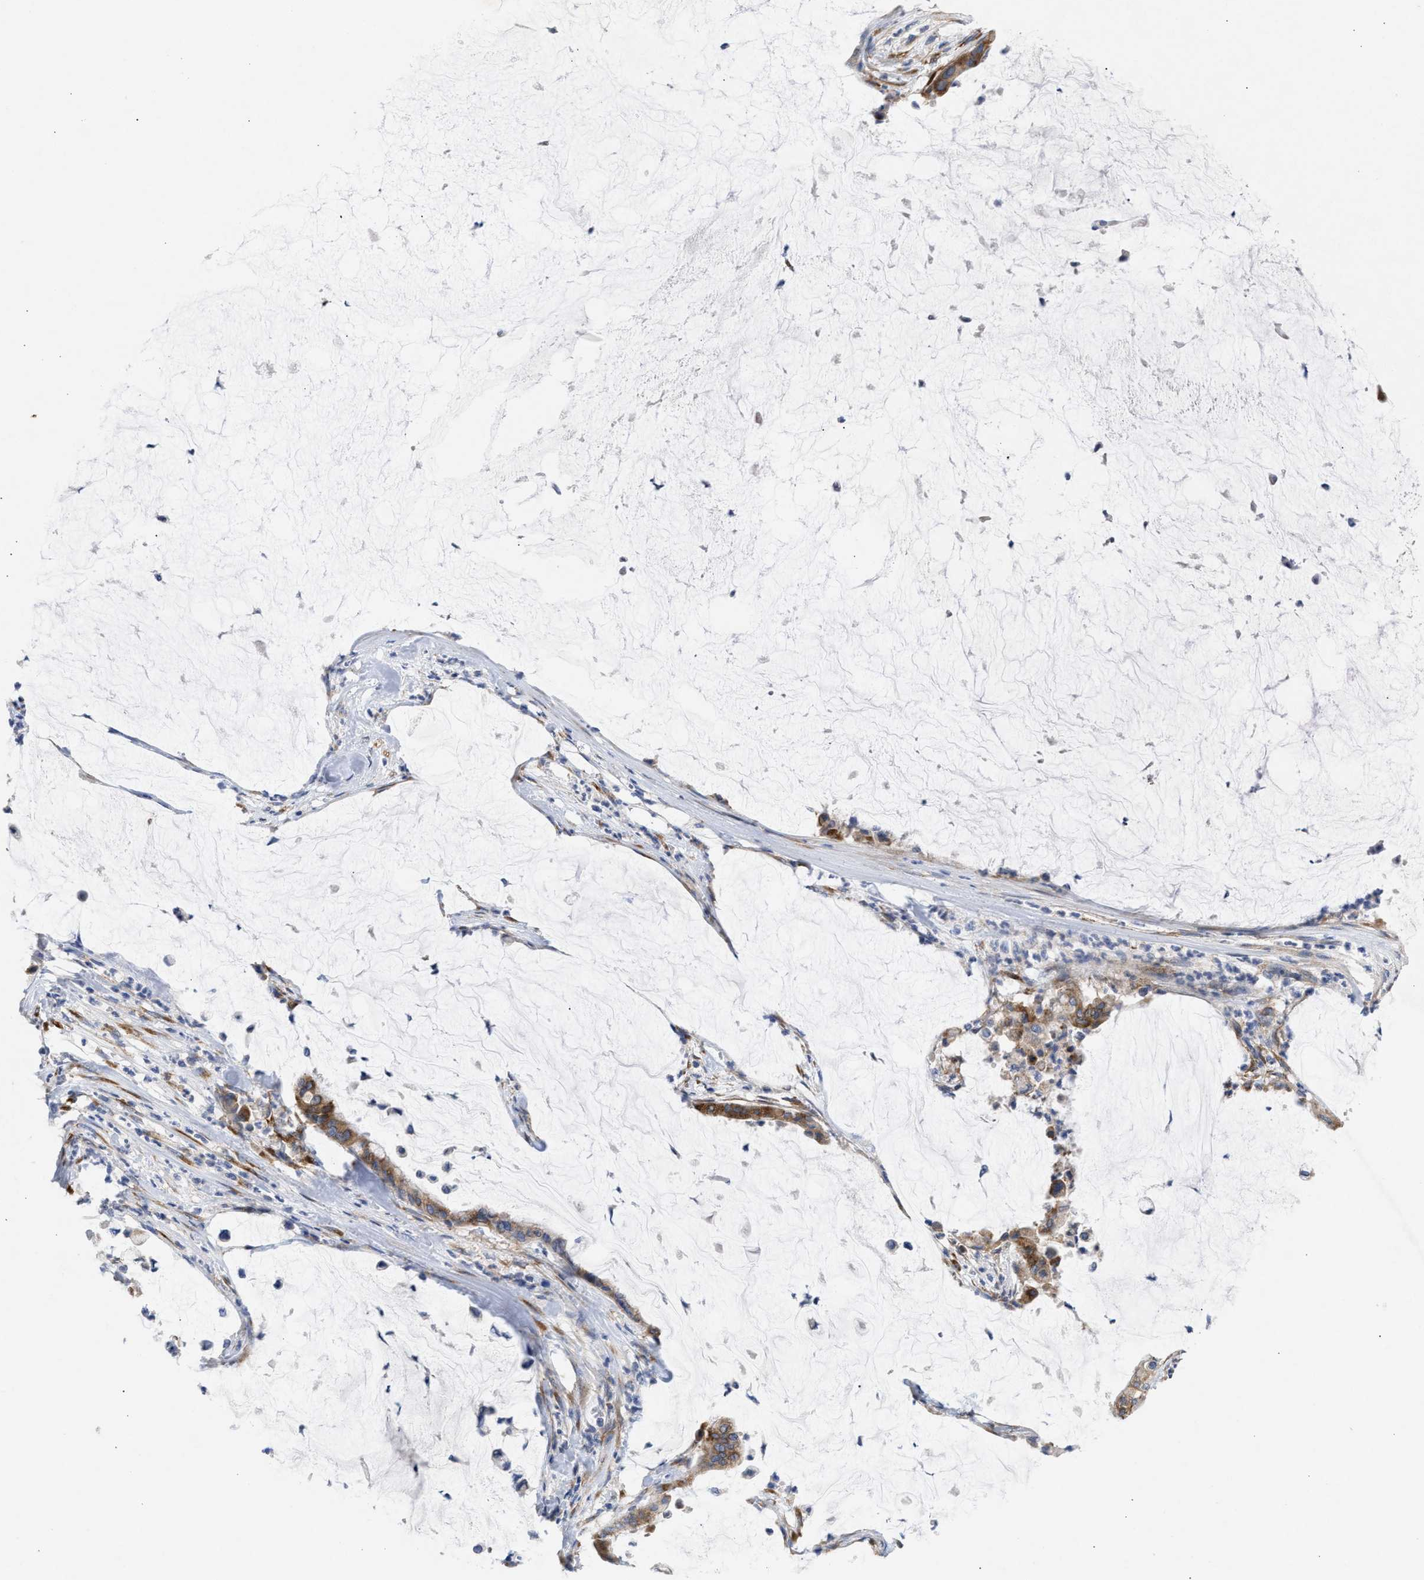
{"staining": {"intensity": "moderate", "quantity": ">75%", "location": "cytoplasmic/membranous"}, "tissue": "pancreatic cancer", "cell_type": "Tumor cells", "image_type": "cancer", "snomed": [{"axis": "morphology", "description": "Adenocarcinoma, NOS"}, {"axis": "topography", "description": "Pancreas"}], "caption": "An image of pancreatic adenocarcinoma stained for a protein displays moderate cytoplasmic/membranous brown staining in tumor cells.", "gene": "SELENOM", "patient": {"sex": "male", "age": 41}}